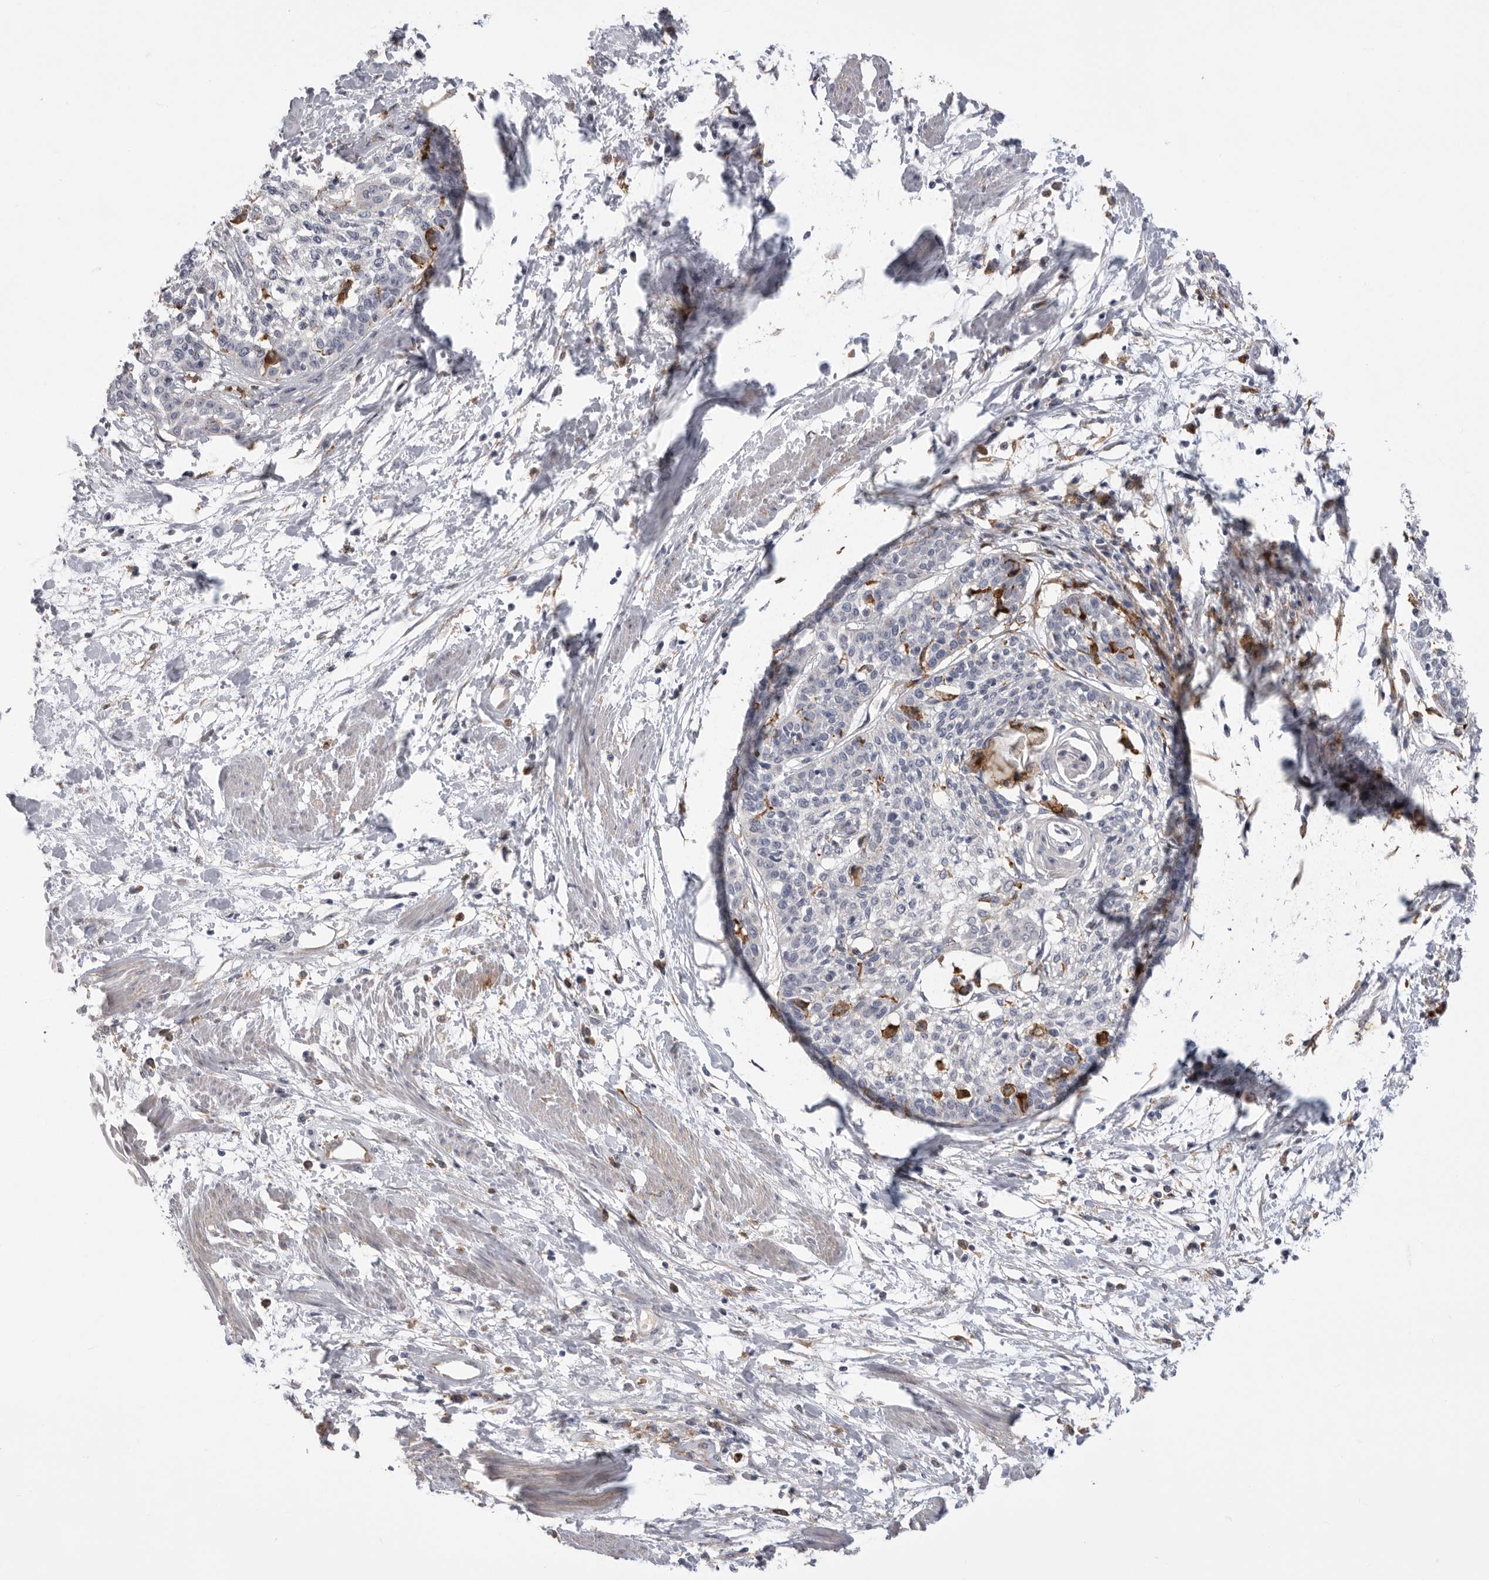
{"staining": {"intensity": "negative", "quantity": "none", "location": "none"}, "tissue": "cervical cancer", "cell_type": "Tumor cells", "image_type": "cancer", "snomed": [{"axis": "morphology", "description": "Squamous cell carcinoma, NOS"}, {"axis": "topography", "description": "Cervix"}], "caption": "This micrograph is of squamous cell carcinoma (cervical) stained with IHC to label a protein in brown with the nuclei are counter-stained blue. There is no staining in tumor cells.", "gene": "SIGLEC10", "patient": {"sex": "female", "age": 57}}